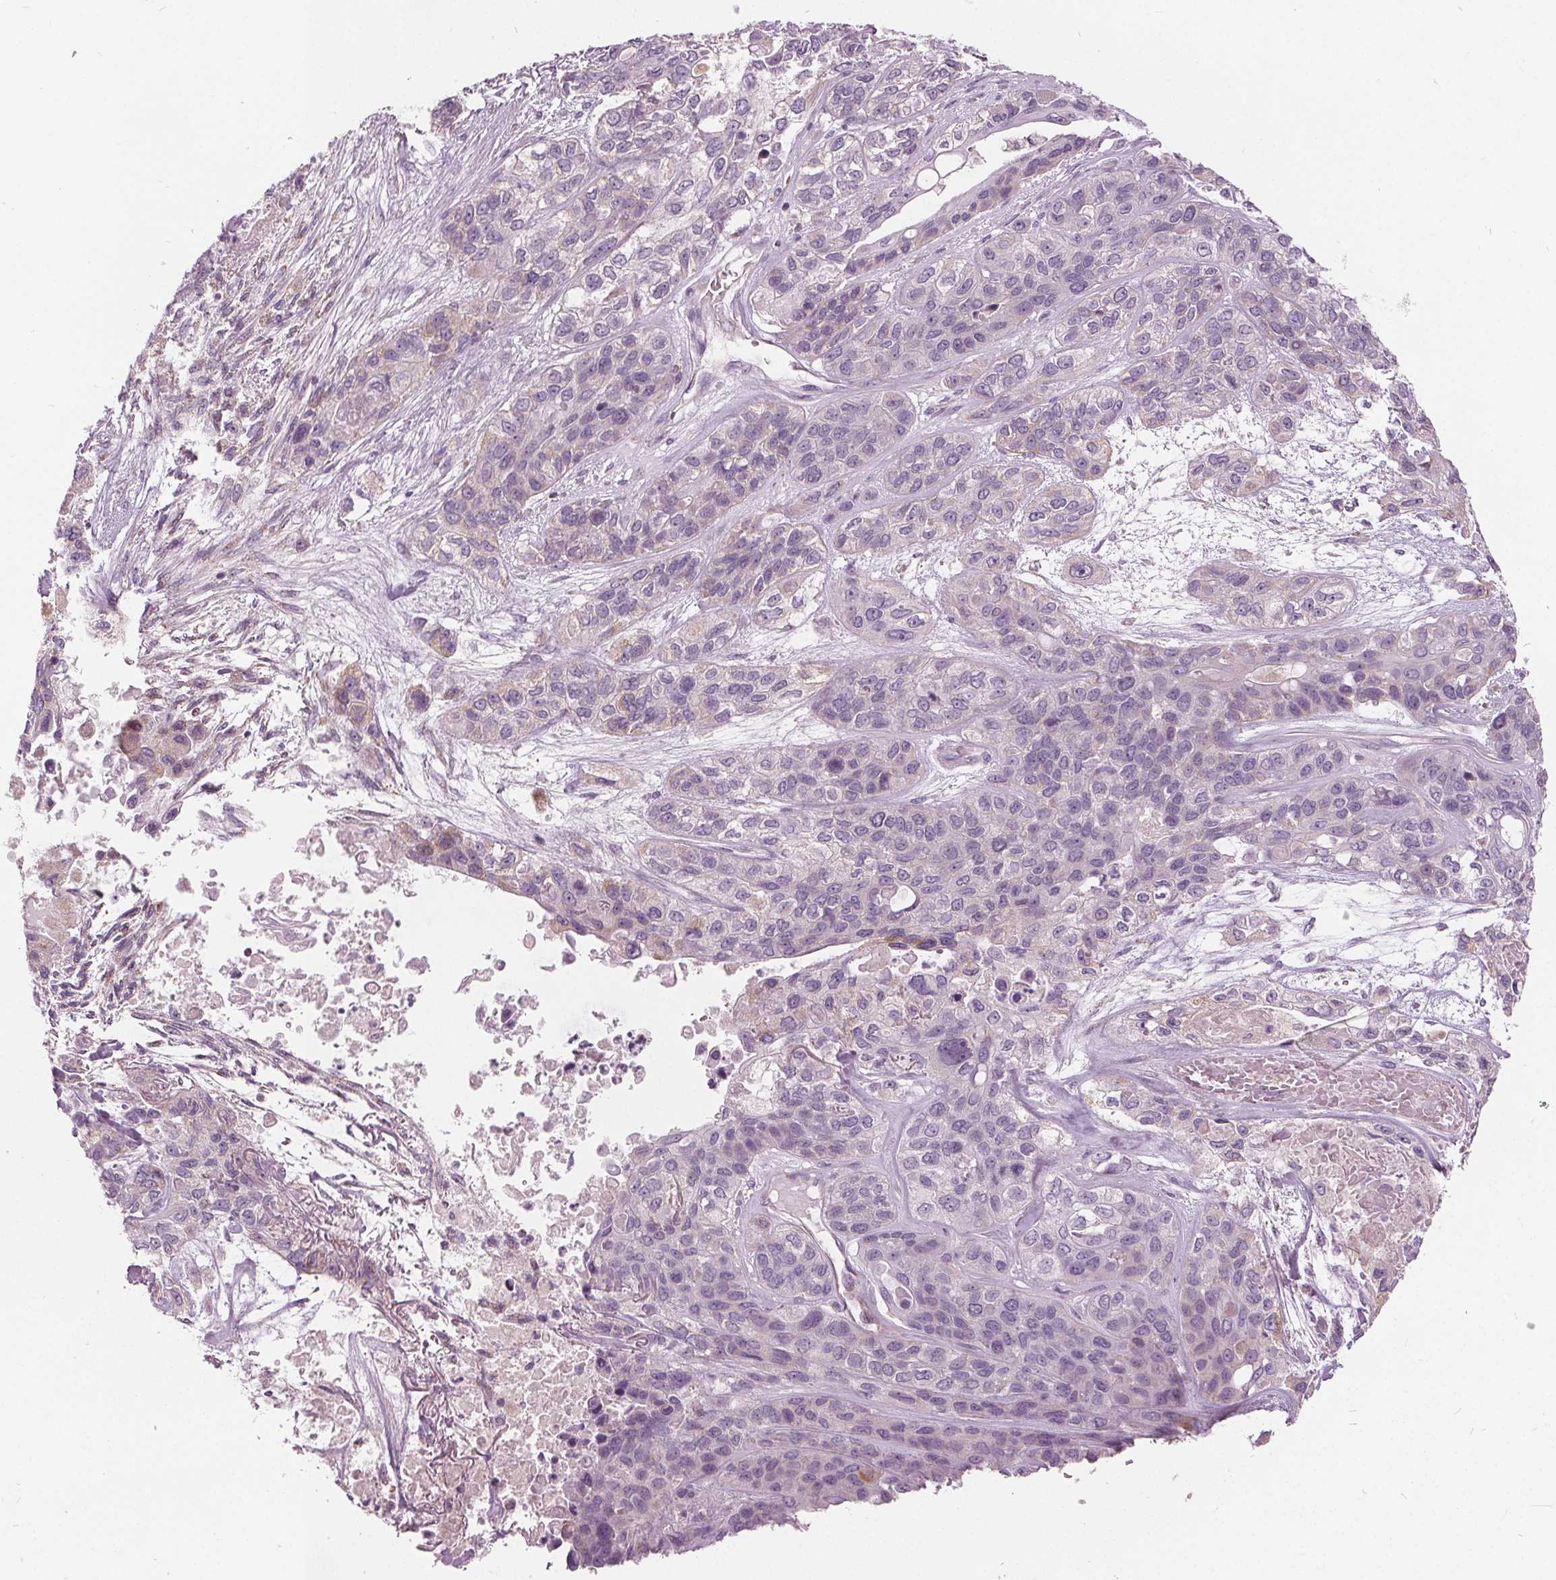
{"staining": {"intensity": "weak", "quantity": "<25%", "location": "cytoplasmic/membranous"}, "tissue": "lung cancer", "cell_type": "Tumor cells", "image_type": "cancer", "snomed": [{"axis": "morphology", "description": "Squamous cell carcinoma, NOS"}, {"axis": "topography", "description": "Lung"}], "caption": "Tumor cells show no significant protein staining in lung squamous cell carcinoma.", "gene": "ECI2", "patient": {"sex": "female", "age": 70}}